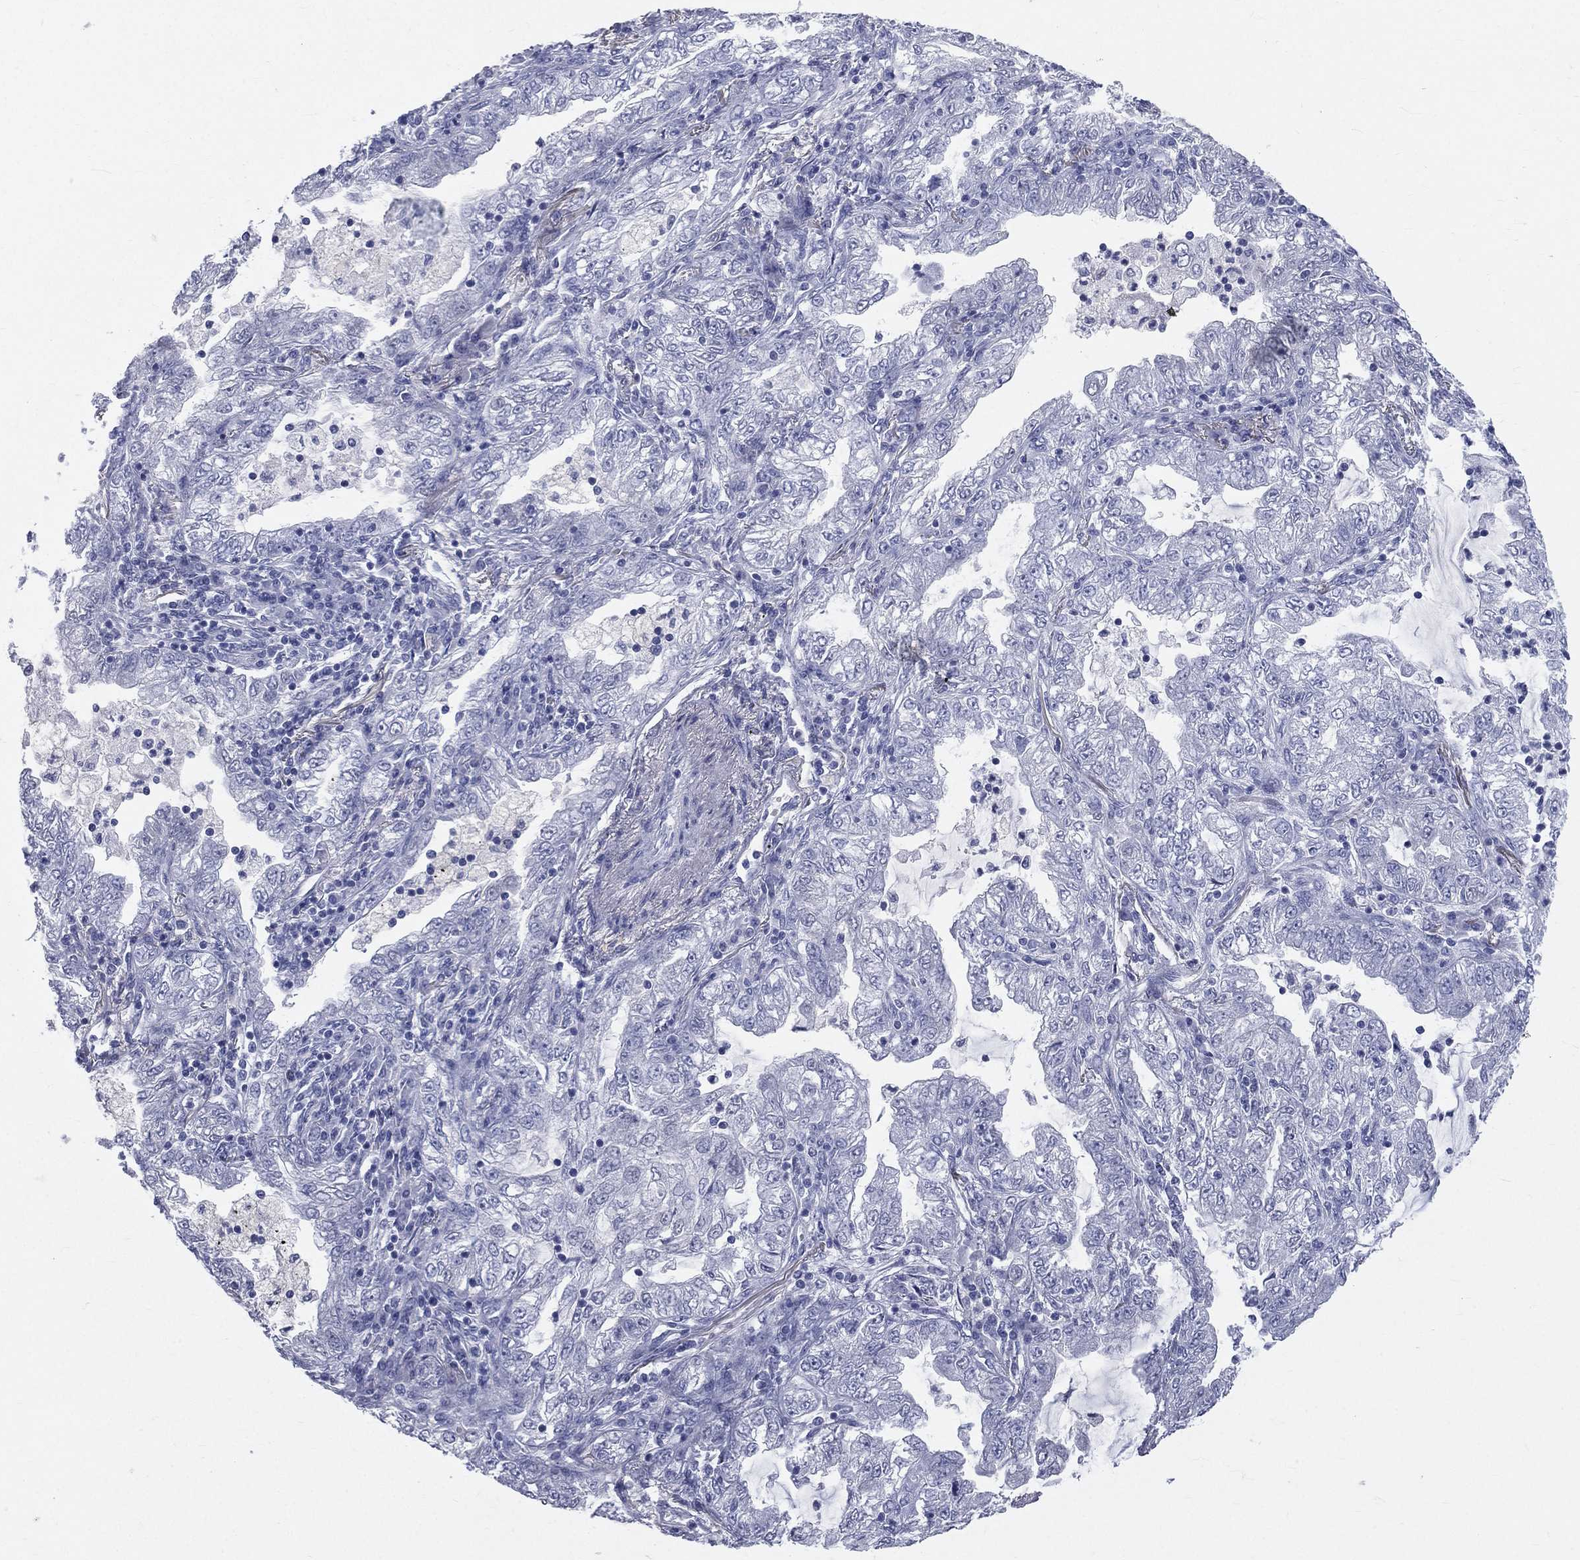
{"staining": {"intensity": "negative", "quantity": "none", "location": "none"}, "tissue": "lung cancer", "cell_type": "Tumor cells", "image_type": "cancer", "snomed": [{"axis": "morphology", "description": "Adenocarcinoma, NOS"}, {"axis": "topography", "description": "Lung"}], "caption": "DAB immunohistochemical staining of lung adenocarcinoma displays no significant expression in tumor cells. The staining is performed using DAB (3,3'-diaminobenzidine) brown chromogen with nuclei counter-stained in using hematoxylin.", "gene": "HP", "patient": {"sex": "female", "age": 73}}